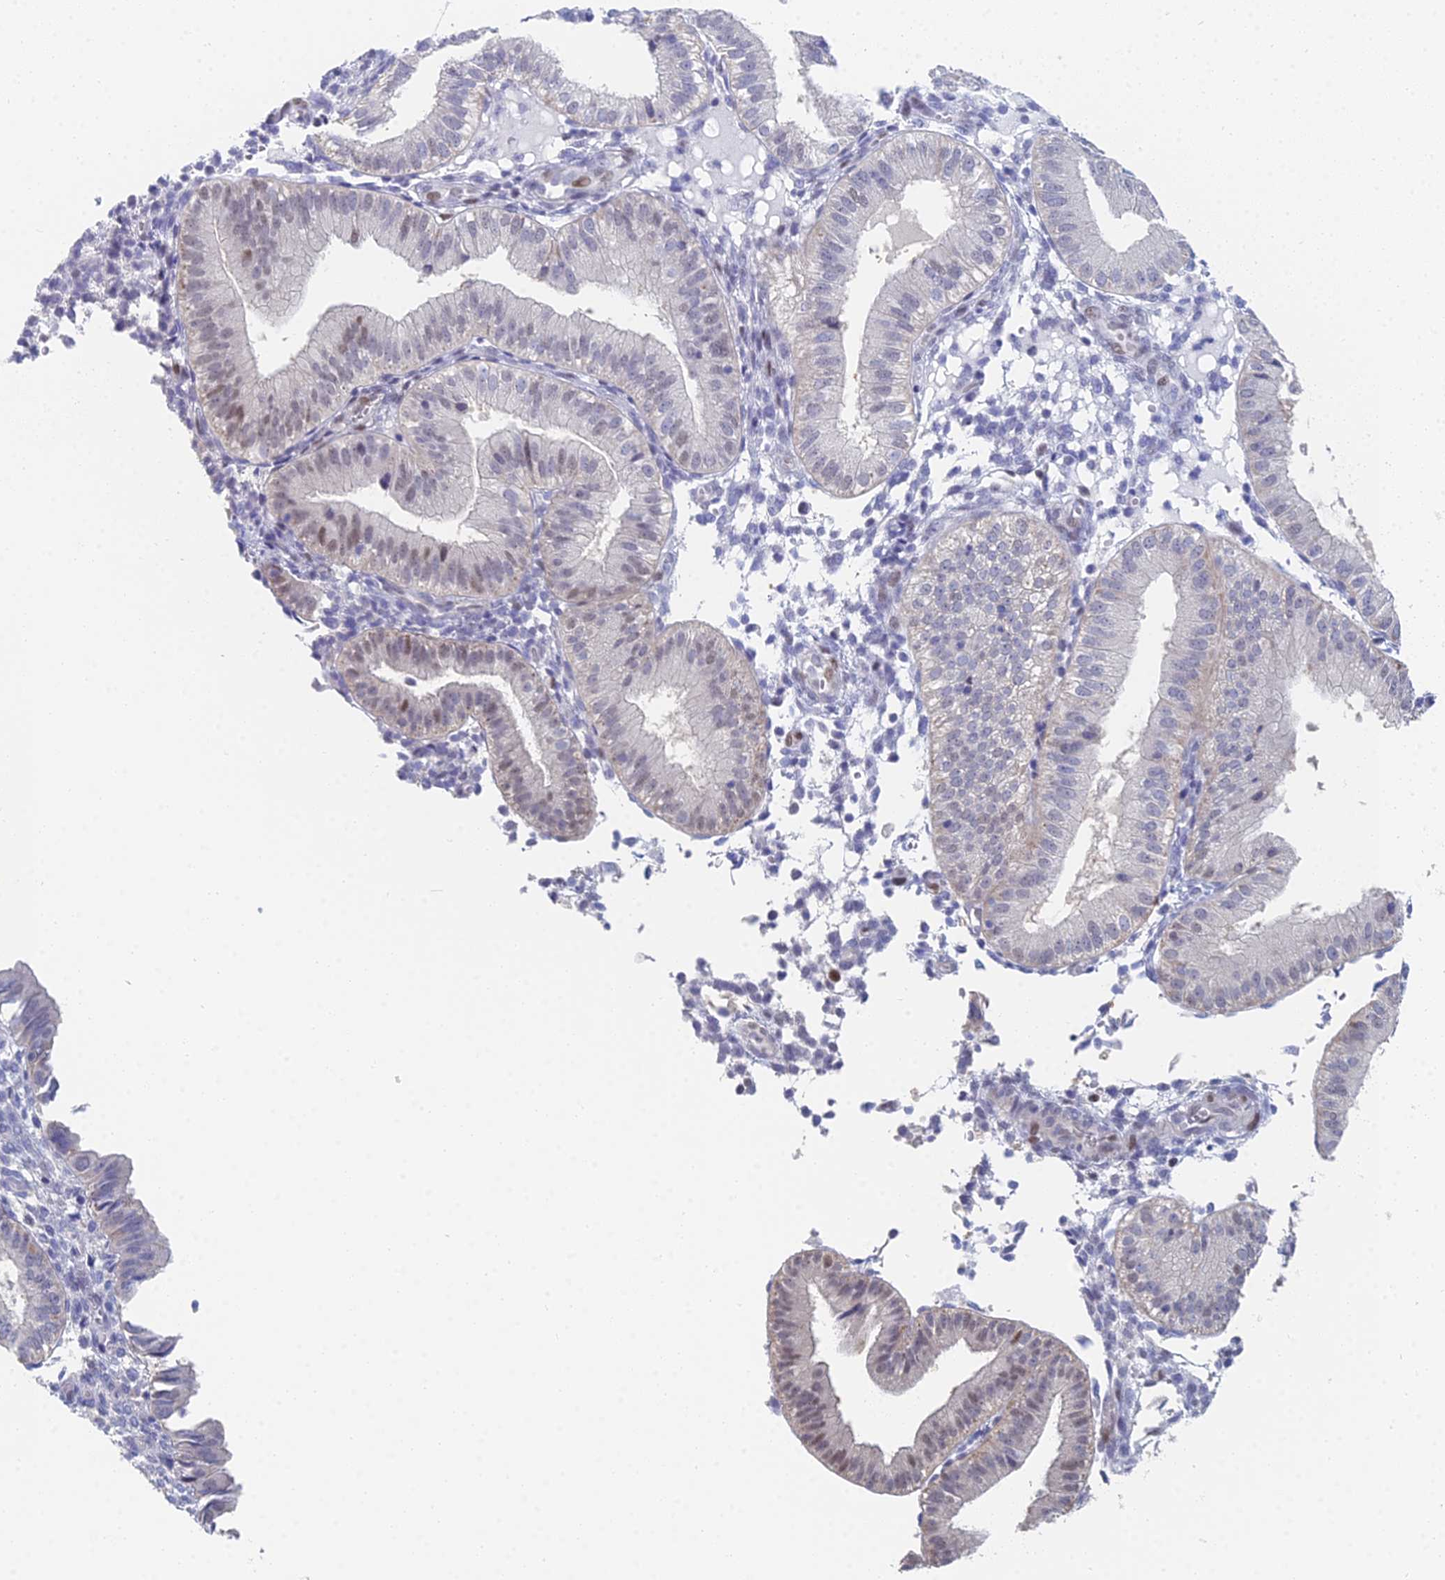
{"staining": {"intensity": "negative", "quantity": "none", "location": "none"}, "tissue": "endometrium", "cell_type": "Cells in endometrial stroma", "image_type": "normal", "snomed": [{"axis": "morphology", "description": "Normal tissue, NOS"}, {"axis": "topography", "description": "Endometrium"}], "caption": "IHC of benign human endometrium reveals no staining in cells in endometrial stroma.", "gene": "MCM2", "patient": {"sex": "female", "age": 39}}